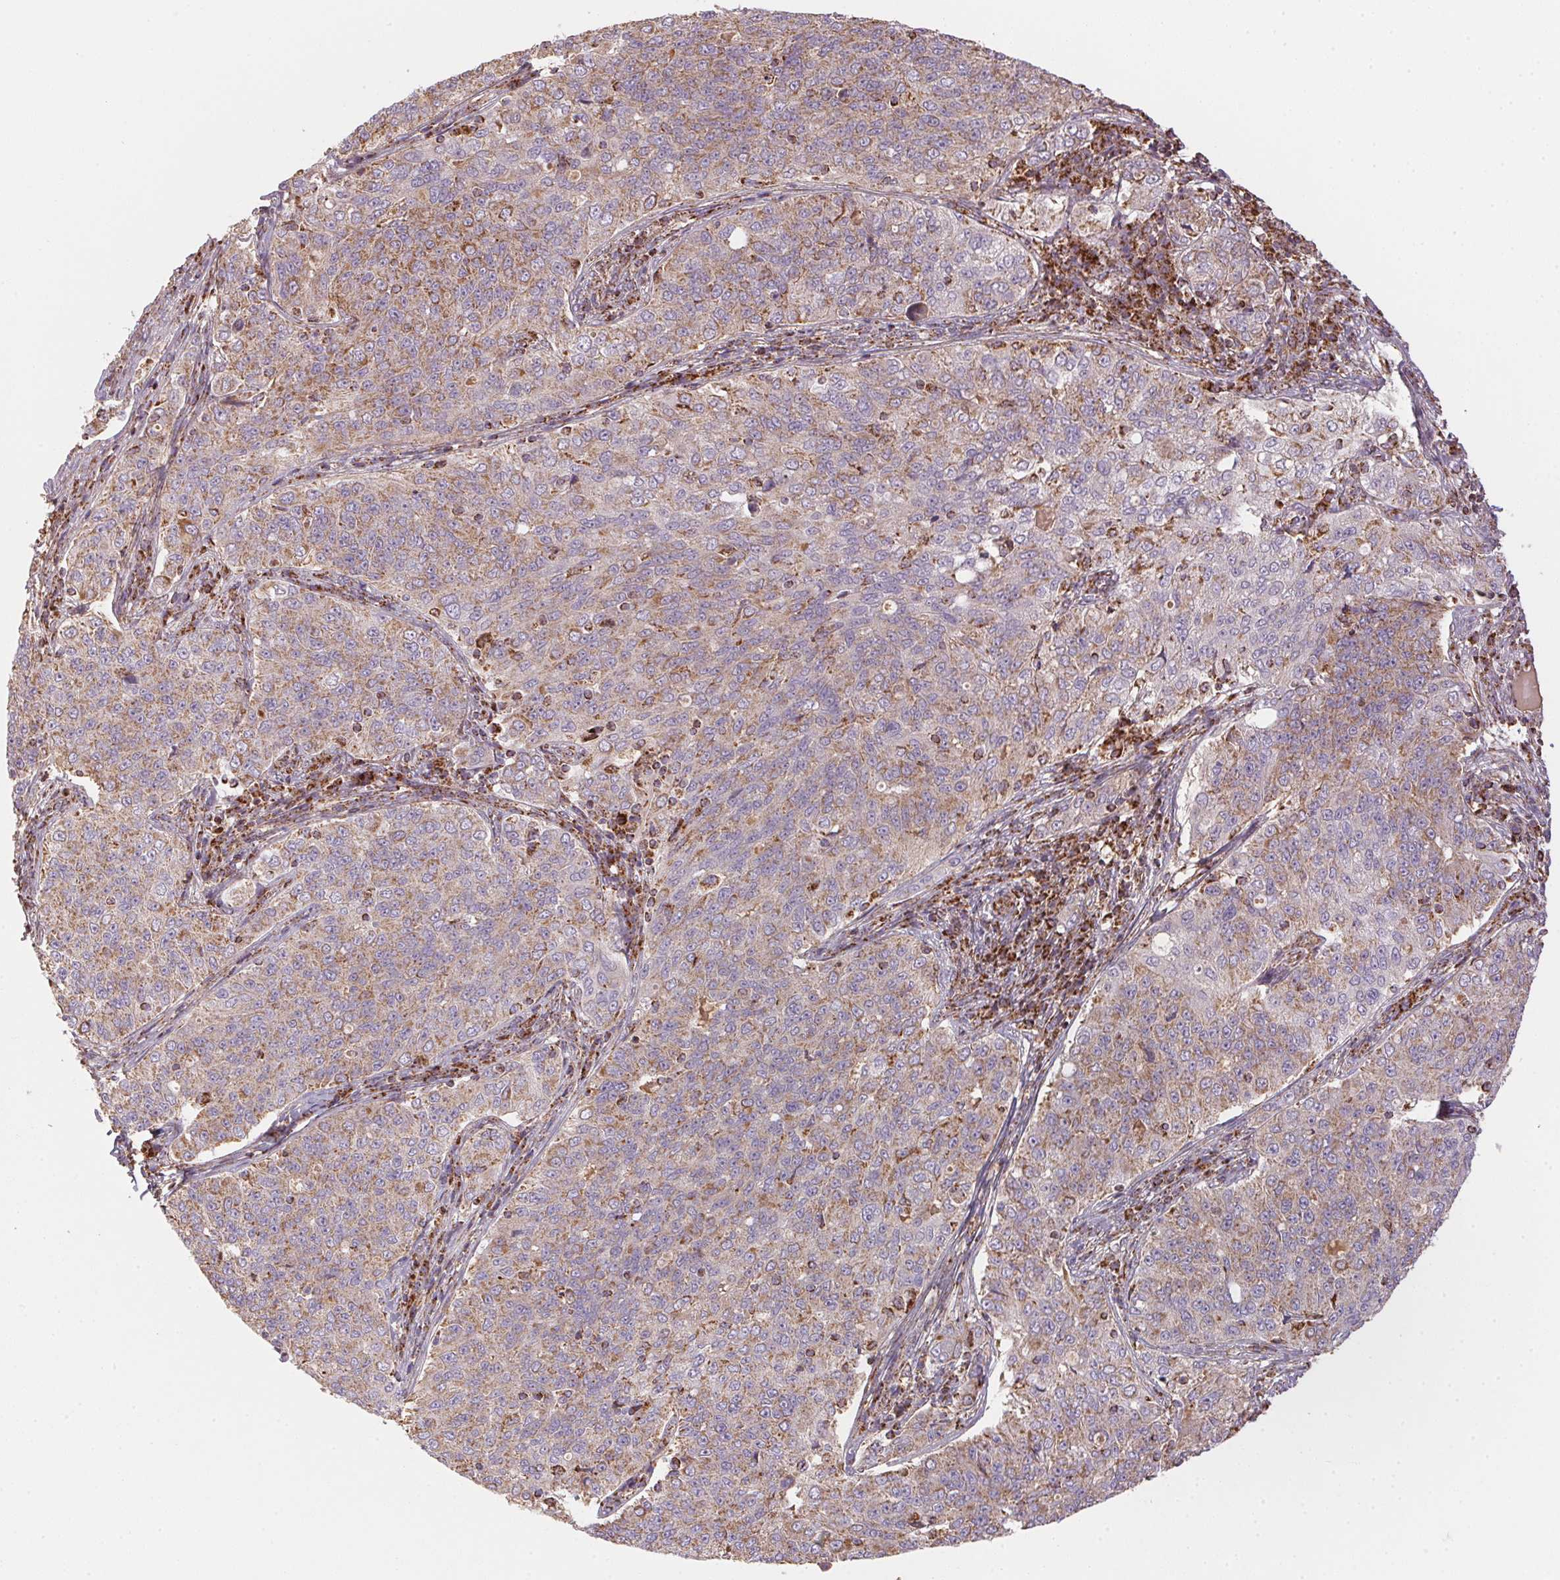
{"staining": {"intensity": "weak", "quantity": "25%-75%", "location": "cytoplasmic/membranous"}, "tissue": "endometrial cancer", "cell_type": "Tumor cells", "image_type": "cancer", "snomed": [{"axis": "morphology", "description": "Adenocarcinoma, NOS"}, {"axis": "topography", "description": "Endometrium"}], "caption": "Weak cytoplasmic/membranous positivity is identified in approximately 25%-75% of tumor cells in endometrial adenocarcinoma. Ihc stains the protein in brown and the nuclei are stained blue.", "gene": "NDUFS2", "patient": {"sex": "female", "age": 43}}